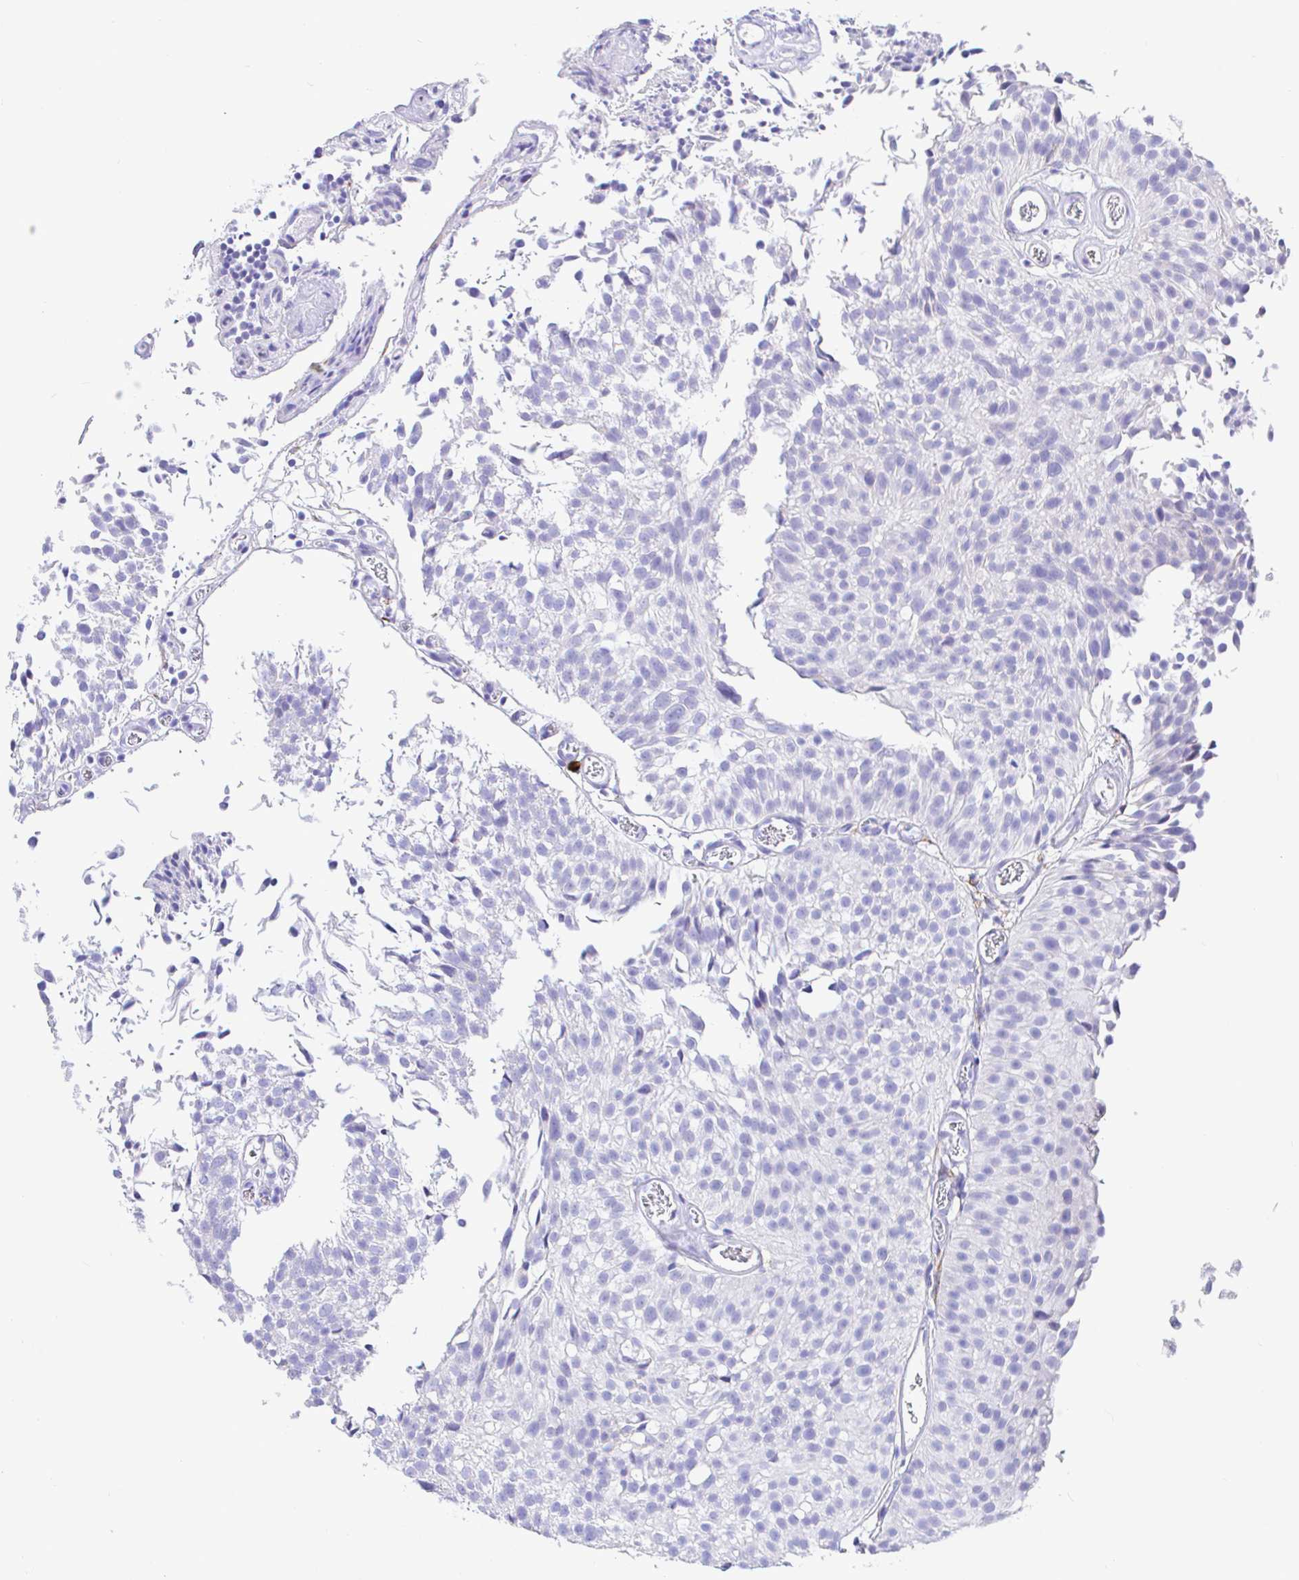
{"staining": {"intensity": "negative", "quantity": "none", "location": "none"}, "tissue": "urothelial cancer", "cell_type": "Tumor cells", "image_type": "cancer", "snomed": [{"axis": "morphology", "description": "Urothelial carcinoma, Low grade"}, {"axis": "topography", "description": "Urinary bladder"}], "caption": "Immunohistochemical staining of low-grade urothelial carcinoma shows no significant positivity in tumor cells.", "gene": "CCDC62", "patient": {"sex": "male", "age": 80}}